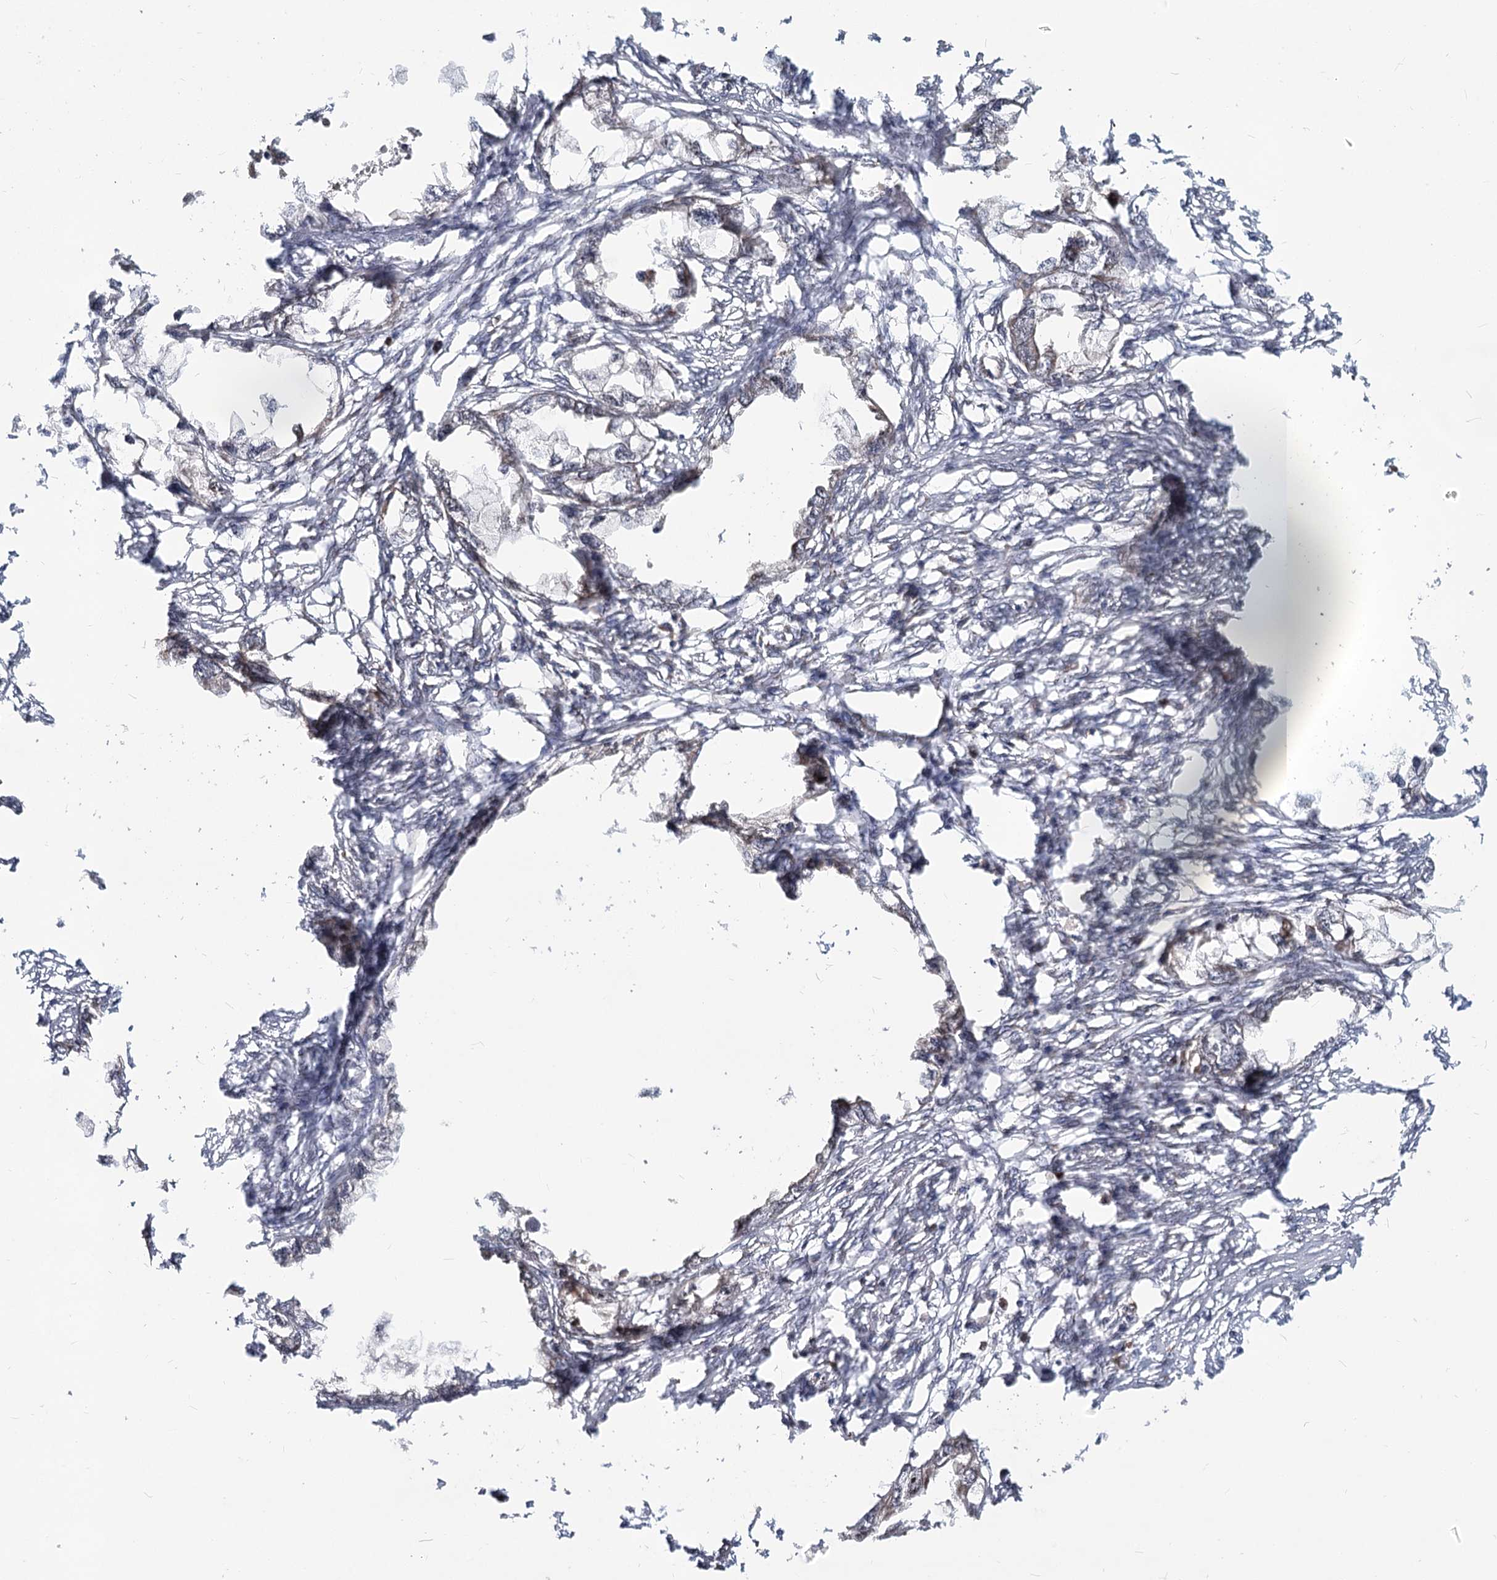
{"staining": {"intensity": "moderate", "quantity": "<25%", "location": "cytoplasmic/membranous"}, "tissue": "endometrial cancer", "cell_type": "Tumor cells", "image_type": "cancer", "snomed": [{"axis": "morphology", "description": "Adenocarcinoma, NOS"}, {"axis": "morphology", "description": "Adenocarcinoma, metastatic, NOS"}, {"axis": "topography", "description": "Adipose tissue"}, {"axis": "topography", "description": "Endometrium"}], "caption": "Human adenocarcinoma (endometrial) stained with a protein marker displays moderate staining in tumor cells.", "gene": "PIK3C2A", "patient": {"sex": "female", "age": 67}}